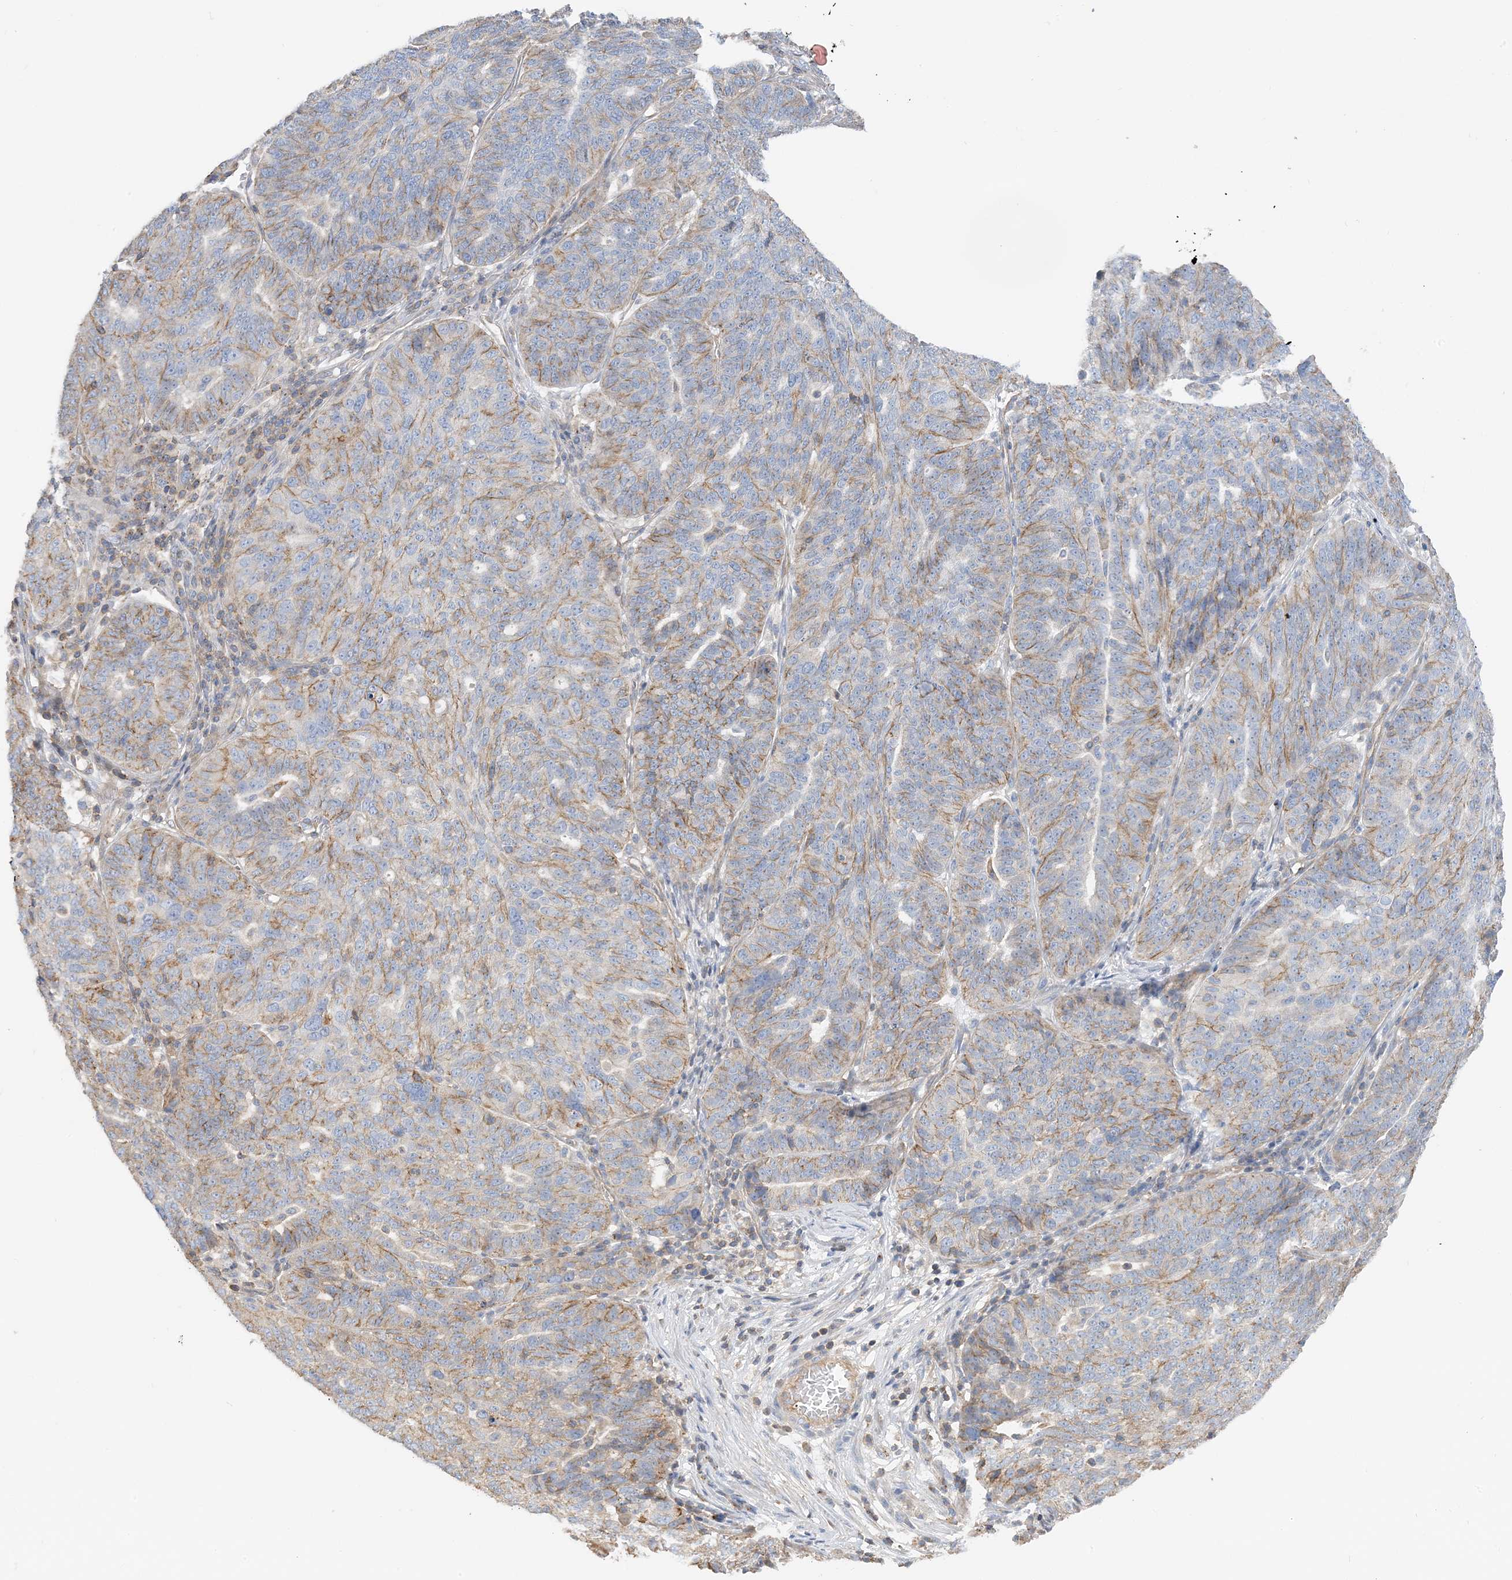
{"staining": {"intensity": "moderate", "quantity": "25%-75%", "location": "cytoplasmic/membranous"}, "tissue": "ovarian cancer", "cell_type": "Tumor cells", "image_type": "cancer", "snomed": [{"axis": "morphology", "description": "Cystadenocarcinoma, serous, NOS"}, {"axis": "topography", "description": "Ovary"}], "caption": "A brown stain labels moderate cytoplasmic/membranous expression of a protein in human ovarian cancer tumor cells.", "gene": "CALHM5", "patient": {"sex": "female", "age": 59}}